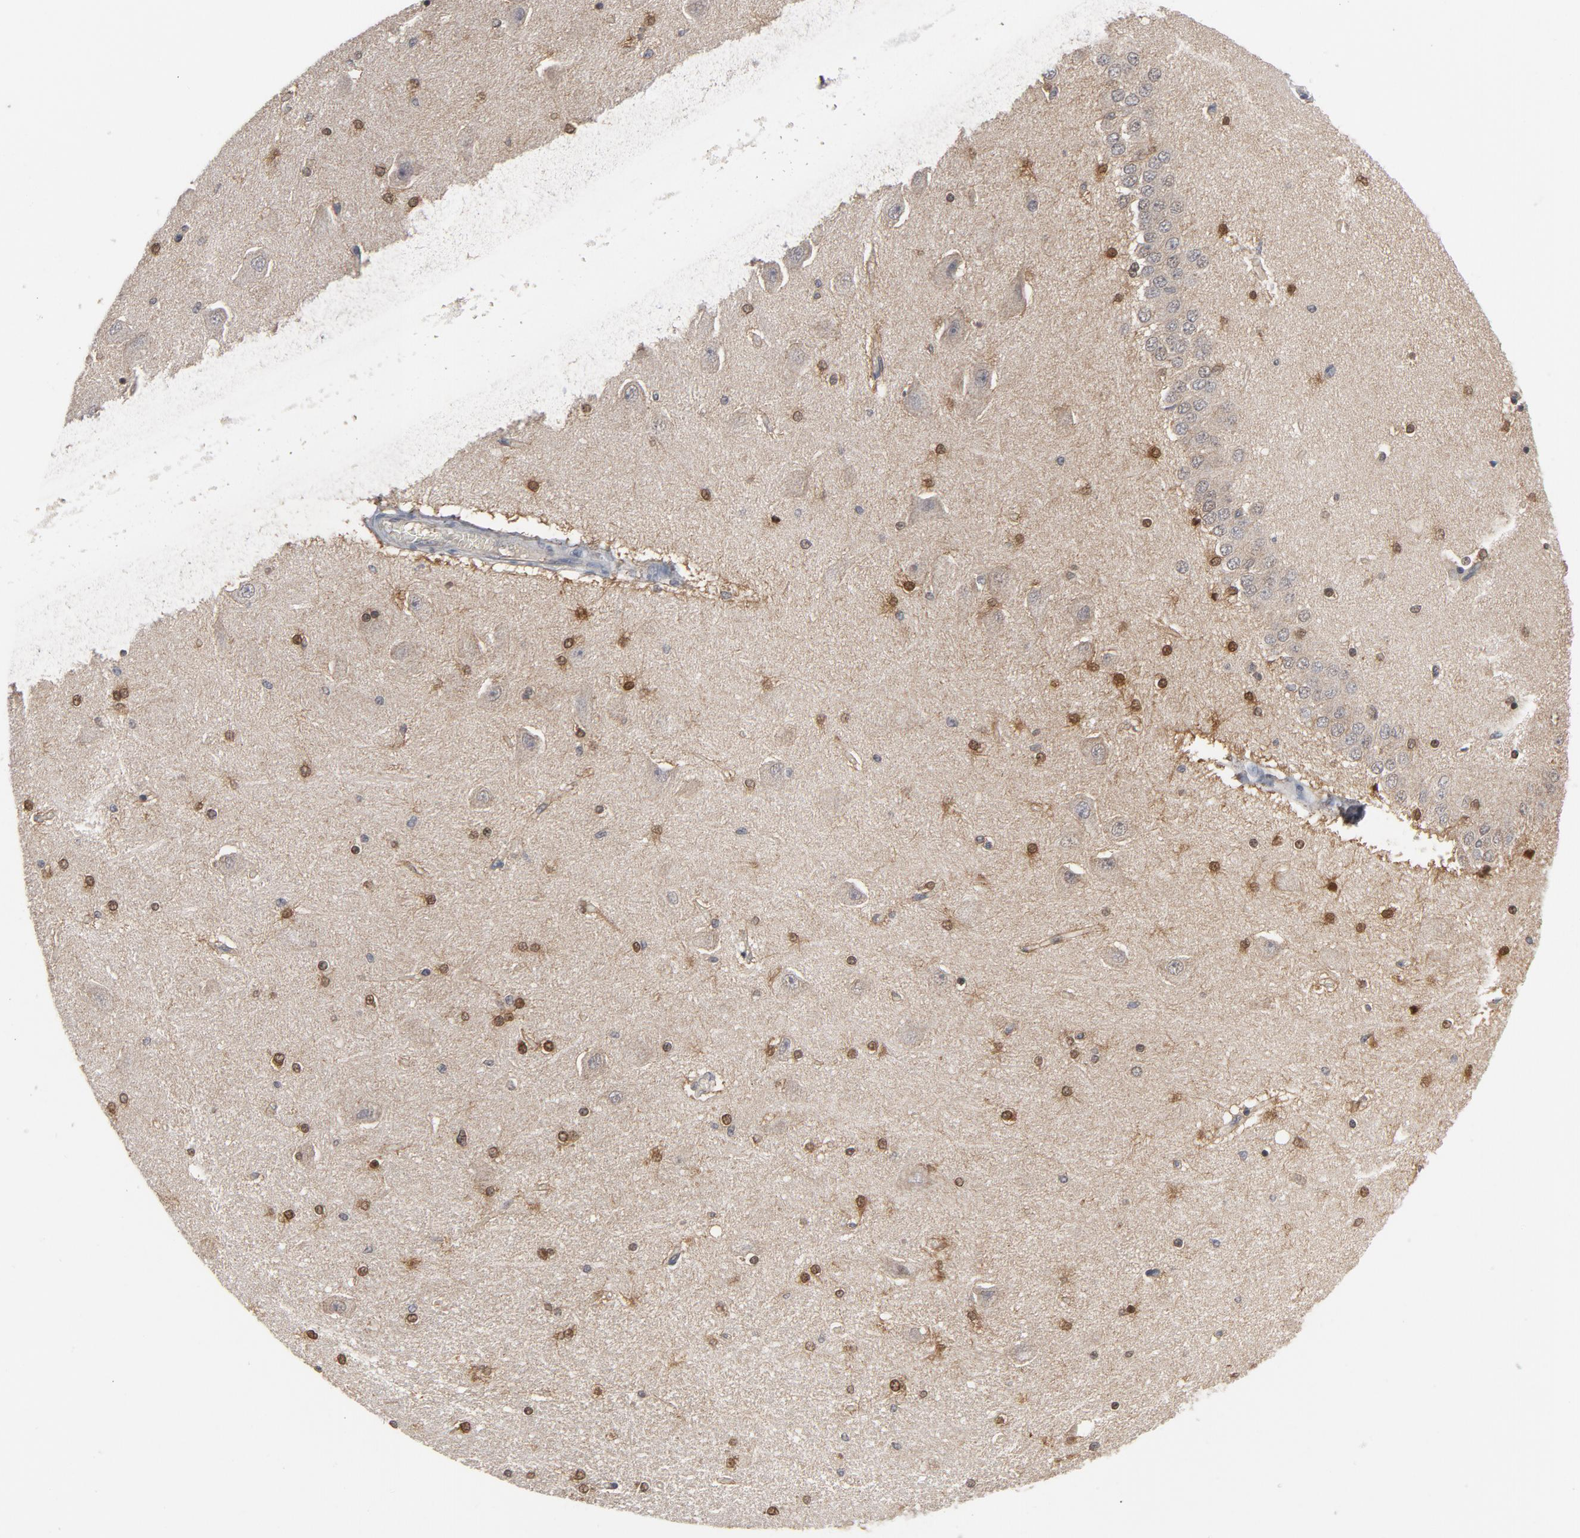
{"staining": {"intensity": "moderate", "quantity": ">75%", "location": "cytoplasmic/membranous,nuclear"}, "tissue": "hippocampus", "cell_type": "Glial cells", "image_type": "normal", "snomed": [{"axis": "morphology", "description": "Normal tissue, NOS"}, {"axis": "topography", "description": "Hippocampus"}], "caption": "Immunohistochemical staining of normal human hippocampus reveals >75% levels of moderate cytoplasmic/membranous,nuclear protein expression in about >75% of glial cells.", "gene": "PRDX1", "patient": {"sex": "female", "age": 54}}